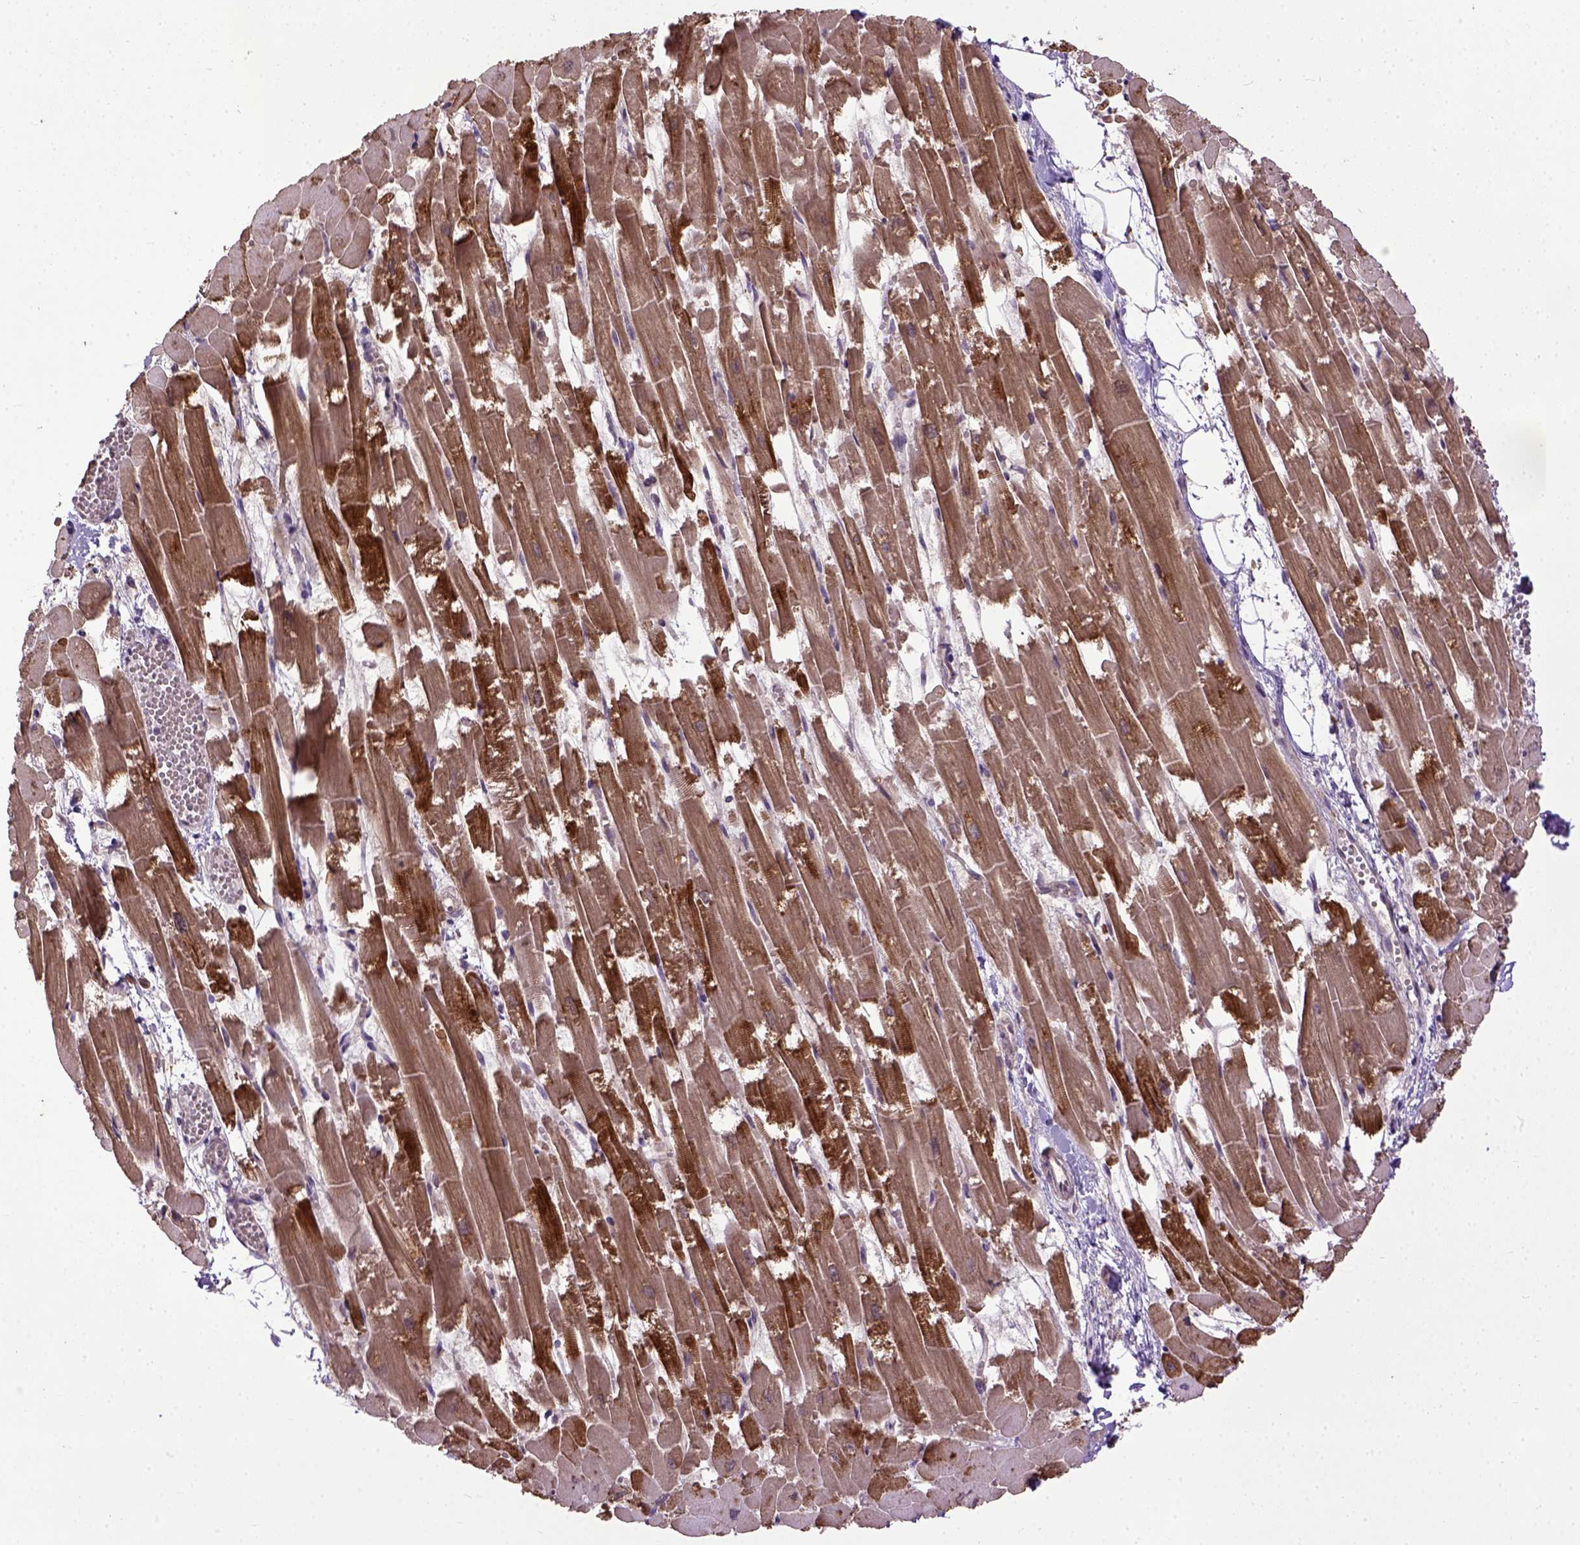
{"staining": {"intensity": "strong", "quantity": "25%-75%", "location": "cytoplasmic/membranous,nuclear"}, "tissue": "heart muscle", "cell_type": "Cardiomyocytes", "image_type": "normal", "snomed": [{"axis": "morphology", "description": "Normal tissue, NOS"}, {"axis": "topography", "description": "Heart"}], "caption": "IHC micrograph of benign heart muscle: heart muscle stained using immunohistochemistry (IHC) demonstrates high levels of strong protein expression localized specifically in the cytoplasmic/membranous,nuclear of cardiomyocytes, appearing as a cytoplasmic/membranous,nuclear brown color.", "gene": "UBA3", "patient": {"sex": "female", "age": 52}}